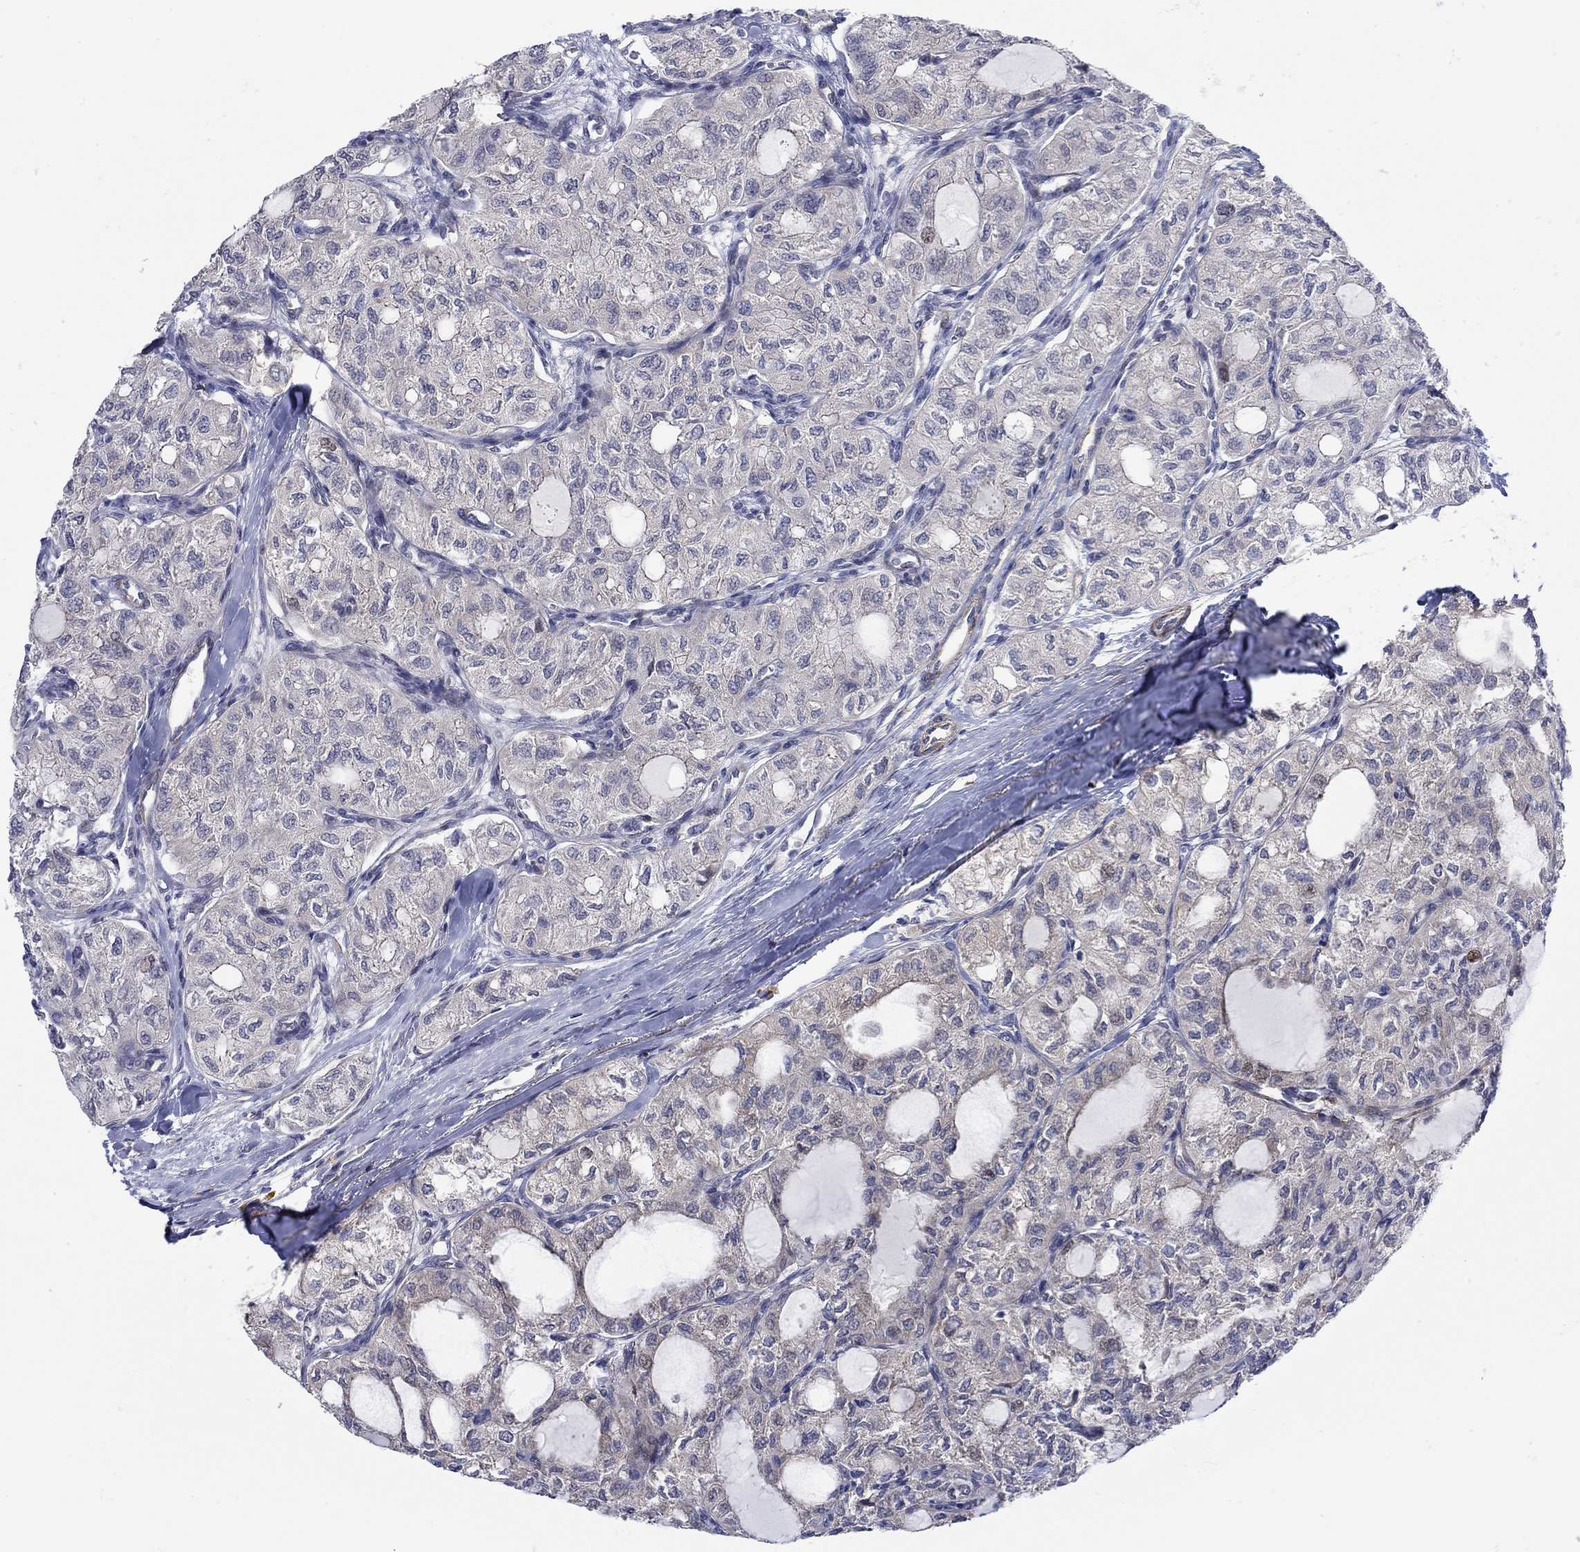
{"staining": {"intensity": "weak", "quantity": "<25%", "location": "cytoplasmic/membranous"}, "tissue": "thyroid cancer", "cell_type": "Tumor cells", "image_type": "cancer", "snomed": [{"axis": "morphology", "description": "Follicular adenoma carcinoma, NOS"}, {"axis": "topography", "description": "Thyroid gland"}], "caption": "Follicular adenoma carcinoma (thyroid) was stained to show a protein in brown. There is no significant expression in tumor cells. (Brightfield microscopy of DAB (3,3'-diaminobenzidine) immunohistochemistry (IHC) at high magnification).", "gene": "SCN7A", "patient": {"sex": "male", "age": 75}}